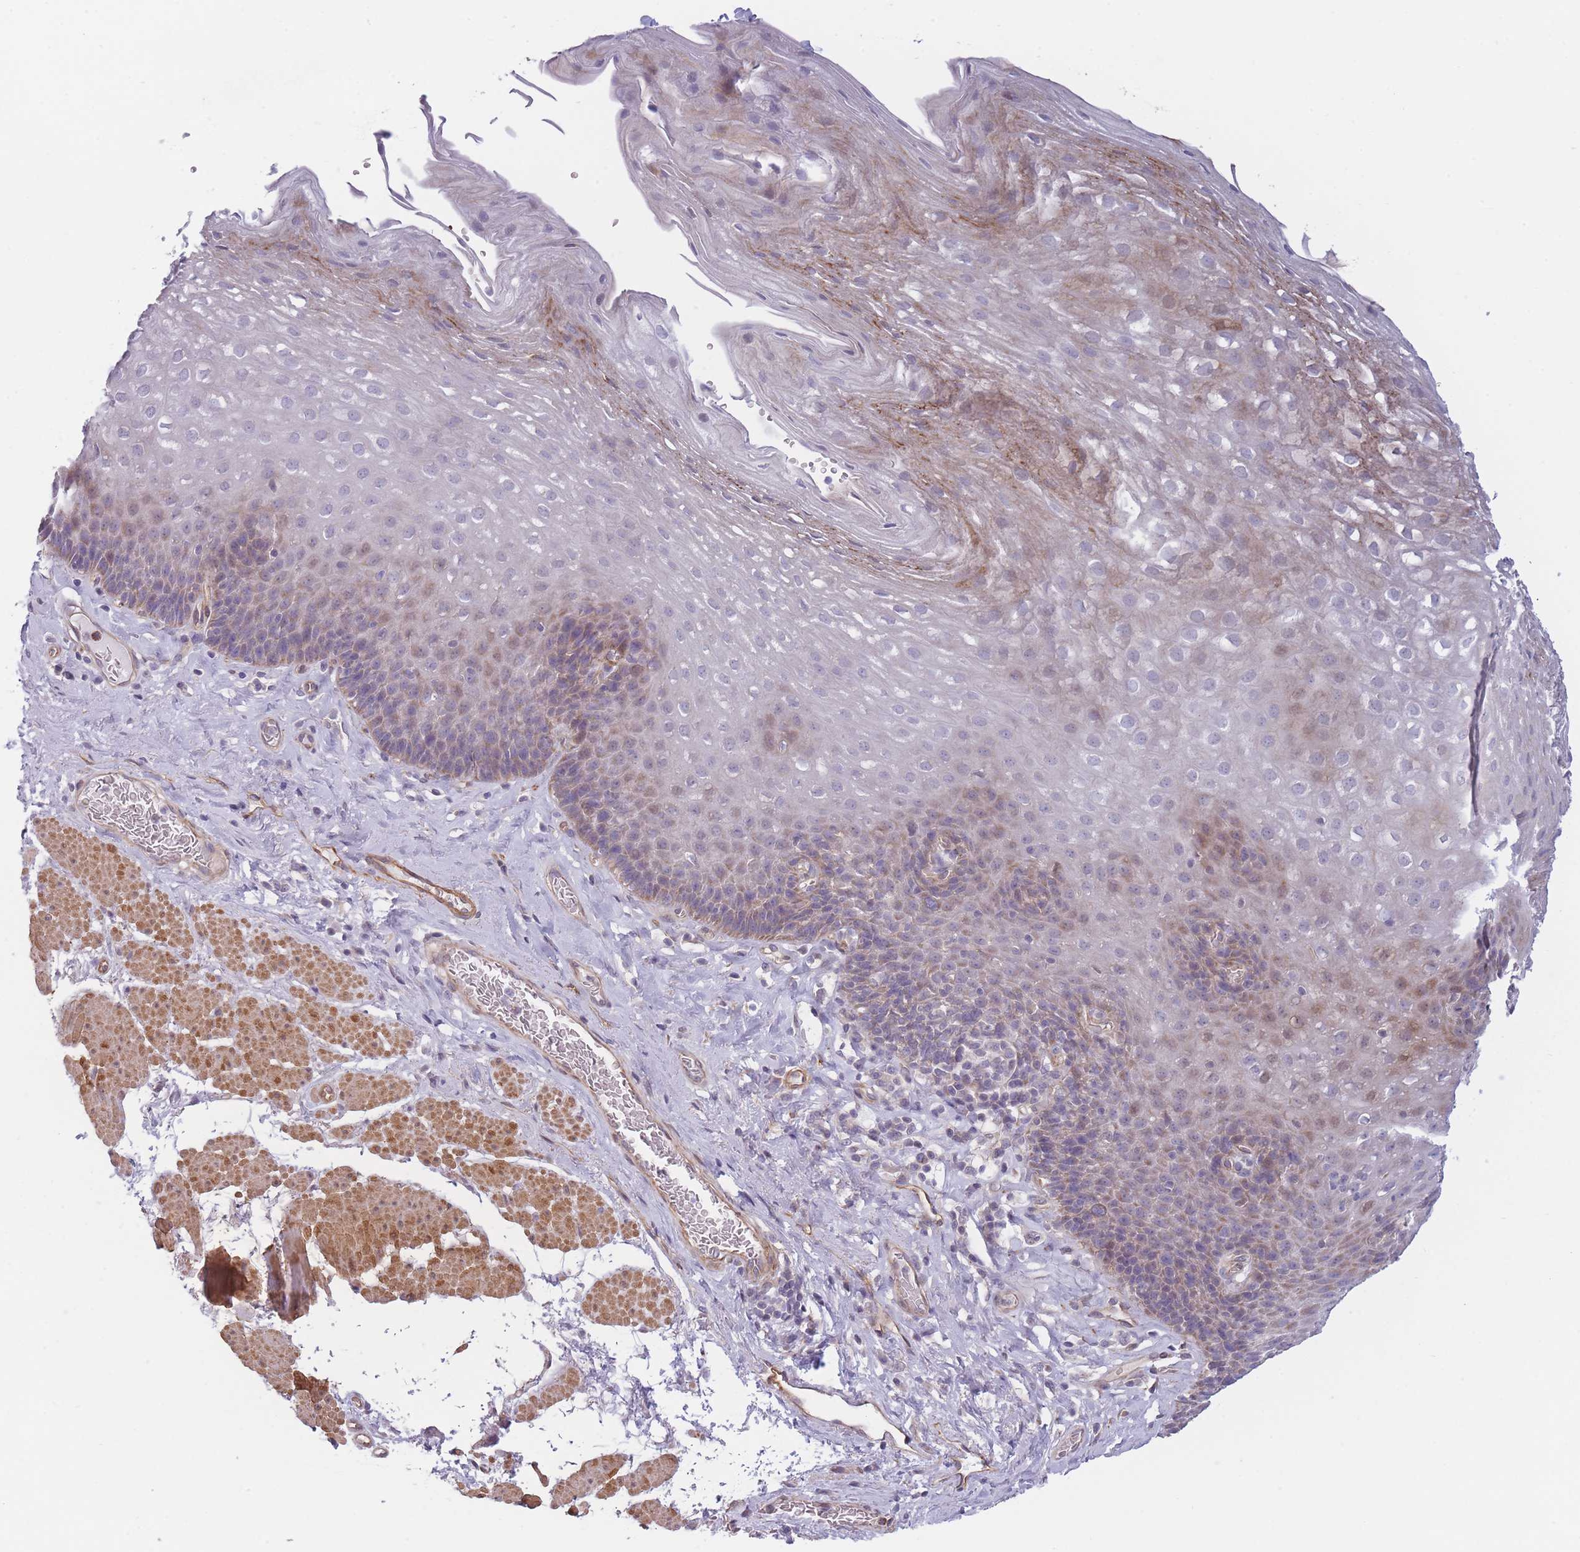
{"staining": {"intensity": "moderate", "quantity": "<25%", "location": "cytoplasmic/membranous"}, "tissue": "esophagus", "cell_type": "Squamous epithelial cells", "image_type": "normal", "snomed": [{"axis": "morphology", "description": "Normal tissue, NOS"}, {"axis": "topography", "description": "Esophagus"}], "caption": "The photomicrograph demonstrates immunohistochemical staining of benign esophagus. There is moderate cytoplasmic/membranous staining is identified in about <25% of squamous epithelial cells.", "gene": "SLC7A6", "patient": {"sex": "female", "age": 66}}